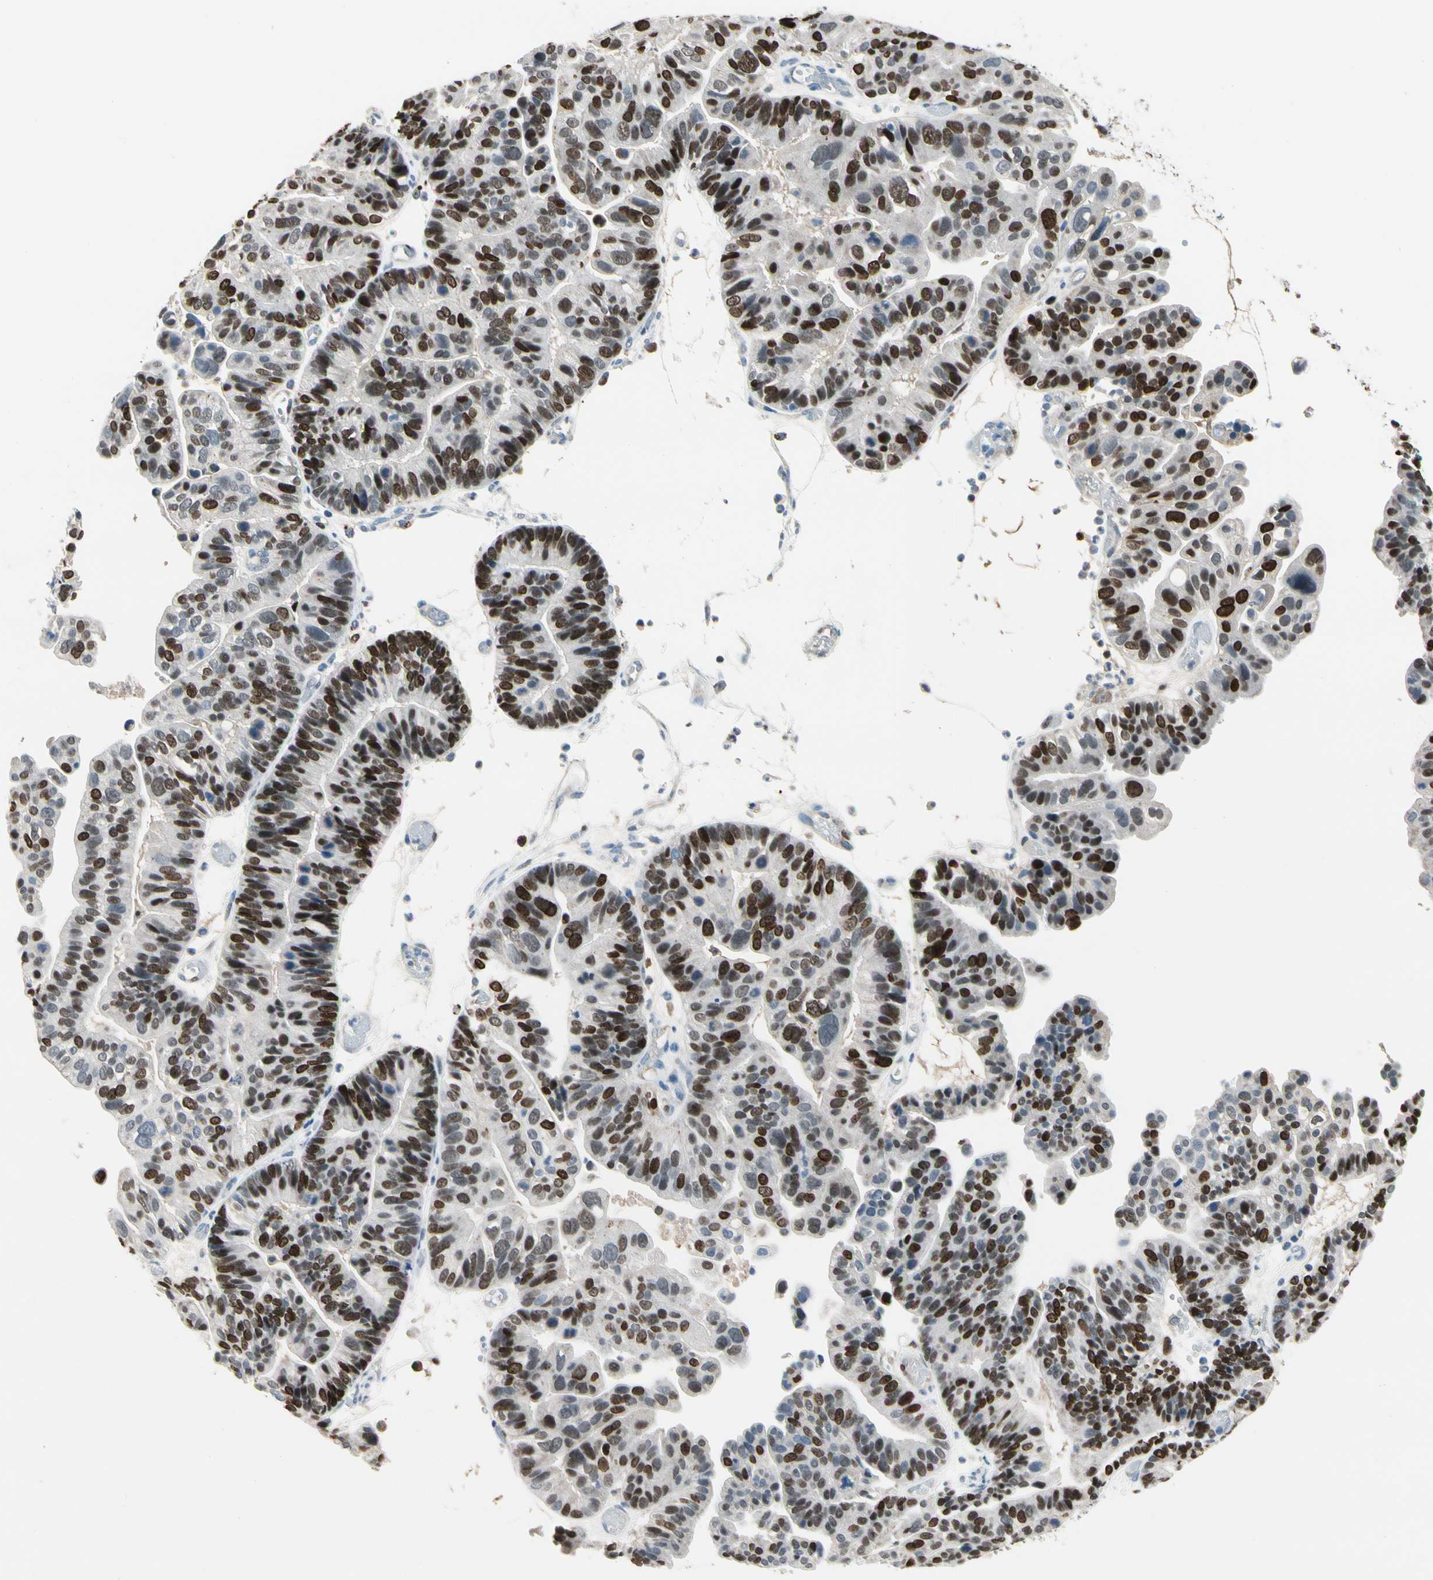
{"staining": {"intensity": "strong", "quantity": "25%-75%", "location": "nuclear"}, "tissue": "ovarian cancer", "cell_type": "Tumor cells", "image_type": "cancer", "snomed": [{"axis": "morphology", "description": "Cystadenocarcinoma, serous, NOS"}, {"axis": "topography", "description": "Ovary"}], "caption": "A brown stain labels strong nuclear expression of a protein in ovarian cancer tumor cells.", "gene": "ZKSCAN4", "patient": {"sex": "female", "age": 56}}